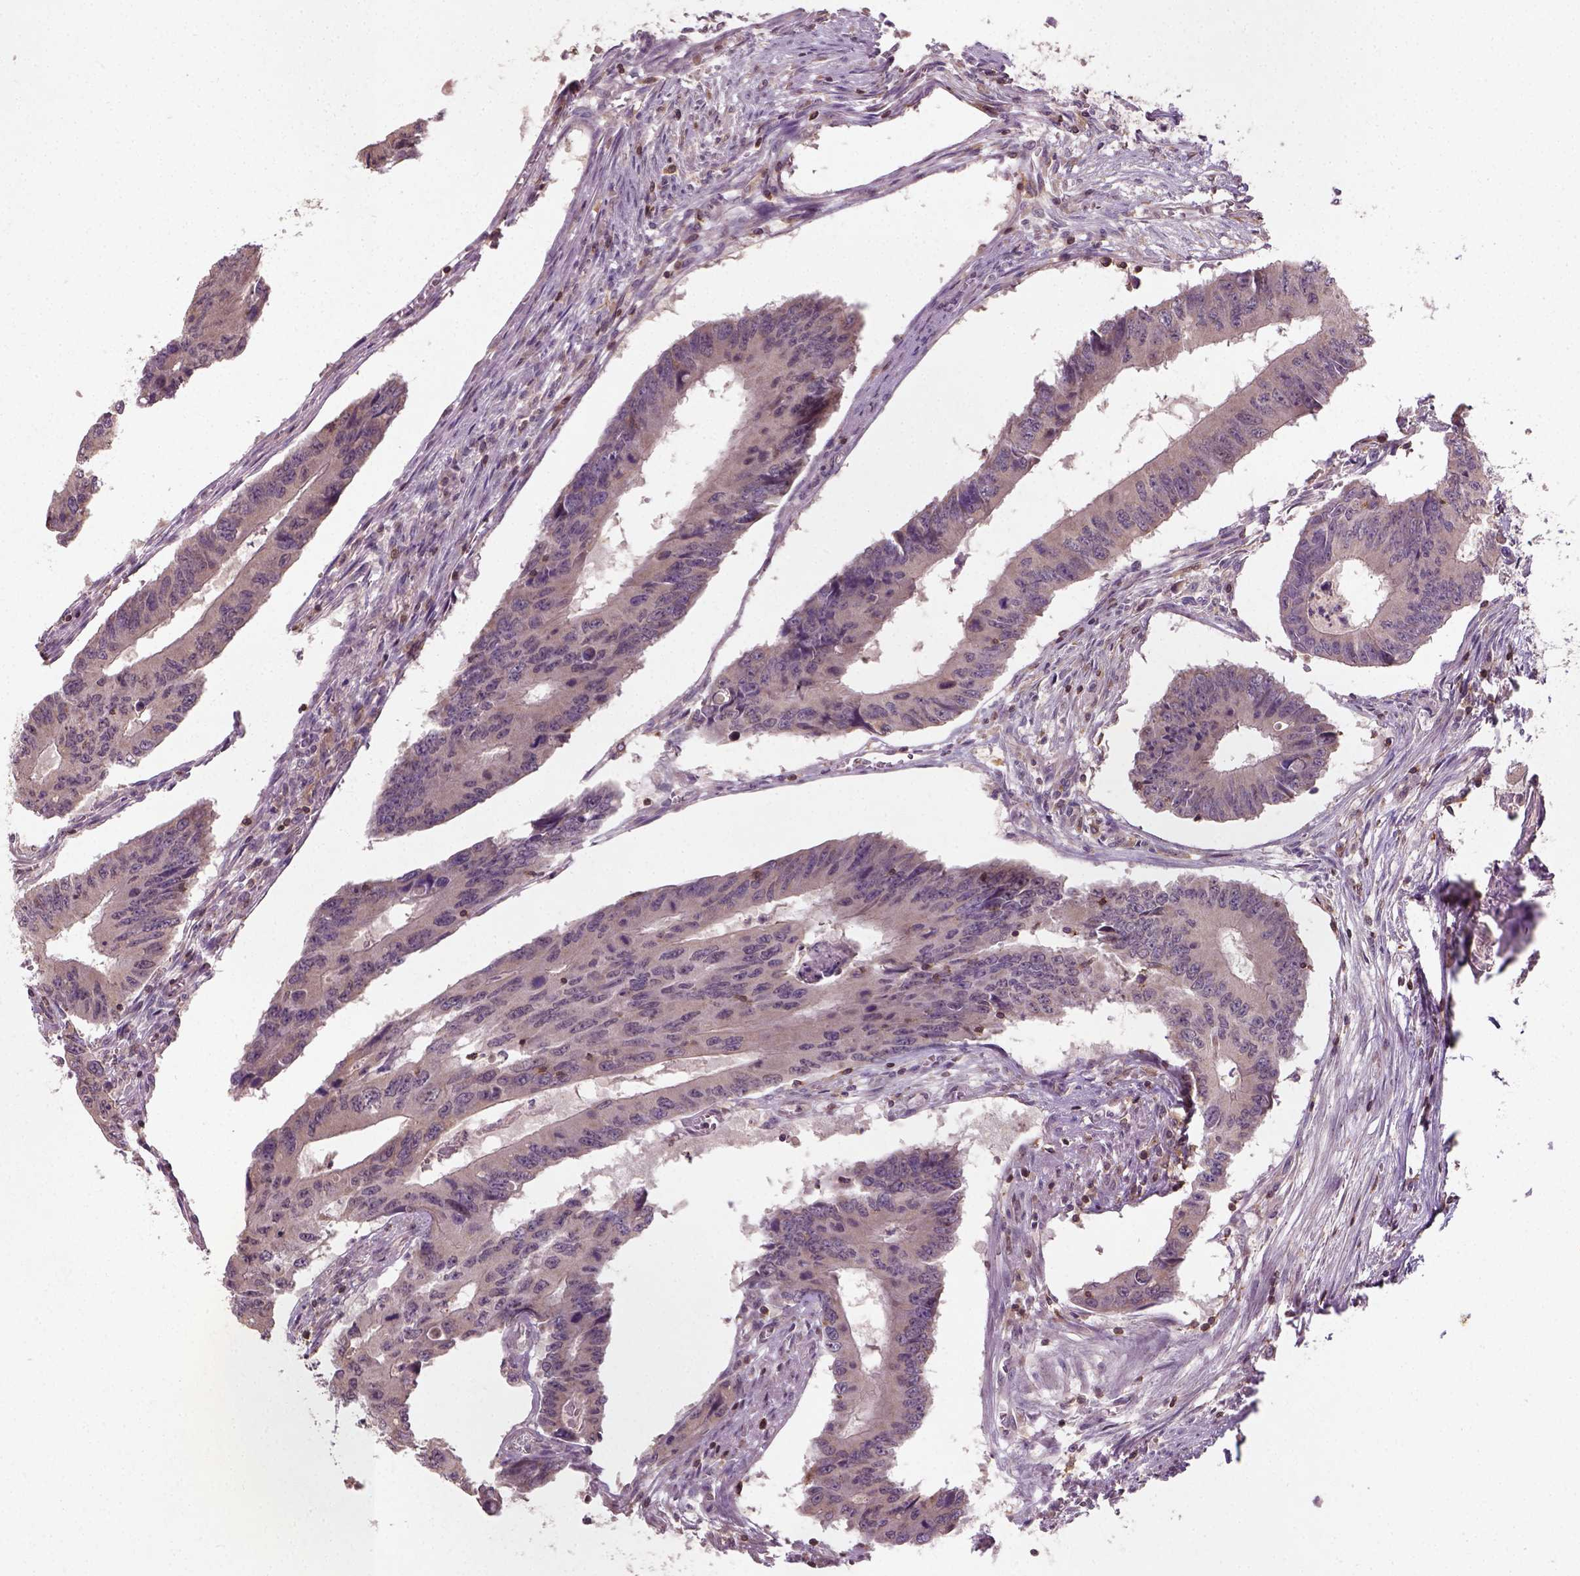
{"staining": {"intensity": "weak", "quantity": "<25%", "location": "cytoplasmic/membranous"}, "tissue": "colorectal cancer", "cell_type": "Tumor cells", "image_type": "cancer", "snomed": [{"axis": "morphology", "description": "Adenocarcinoma, NOS"}, {"axis": "topography", "description": "Colon"}], "caption": "There is no significant staining in tumor cells of colorectal cancer.", "gene": "CAMKK1", "patient": {"sex": "male", "age": 53}}